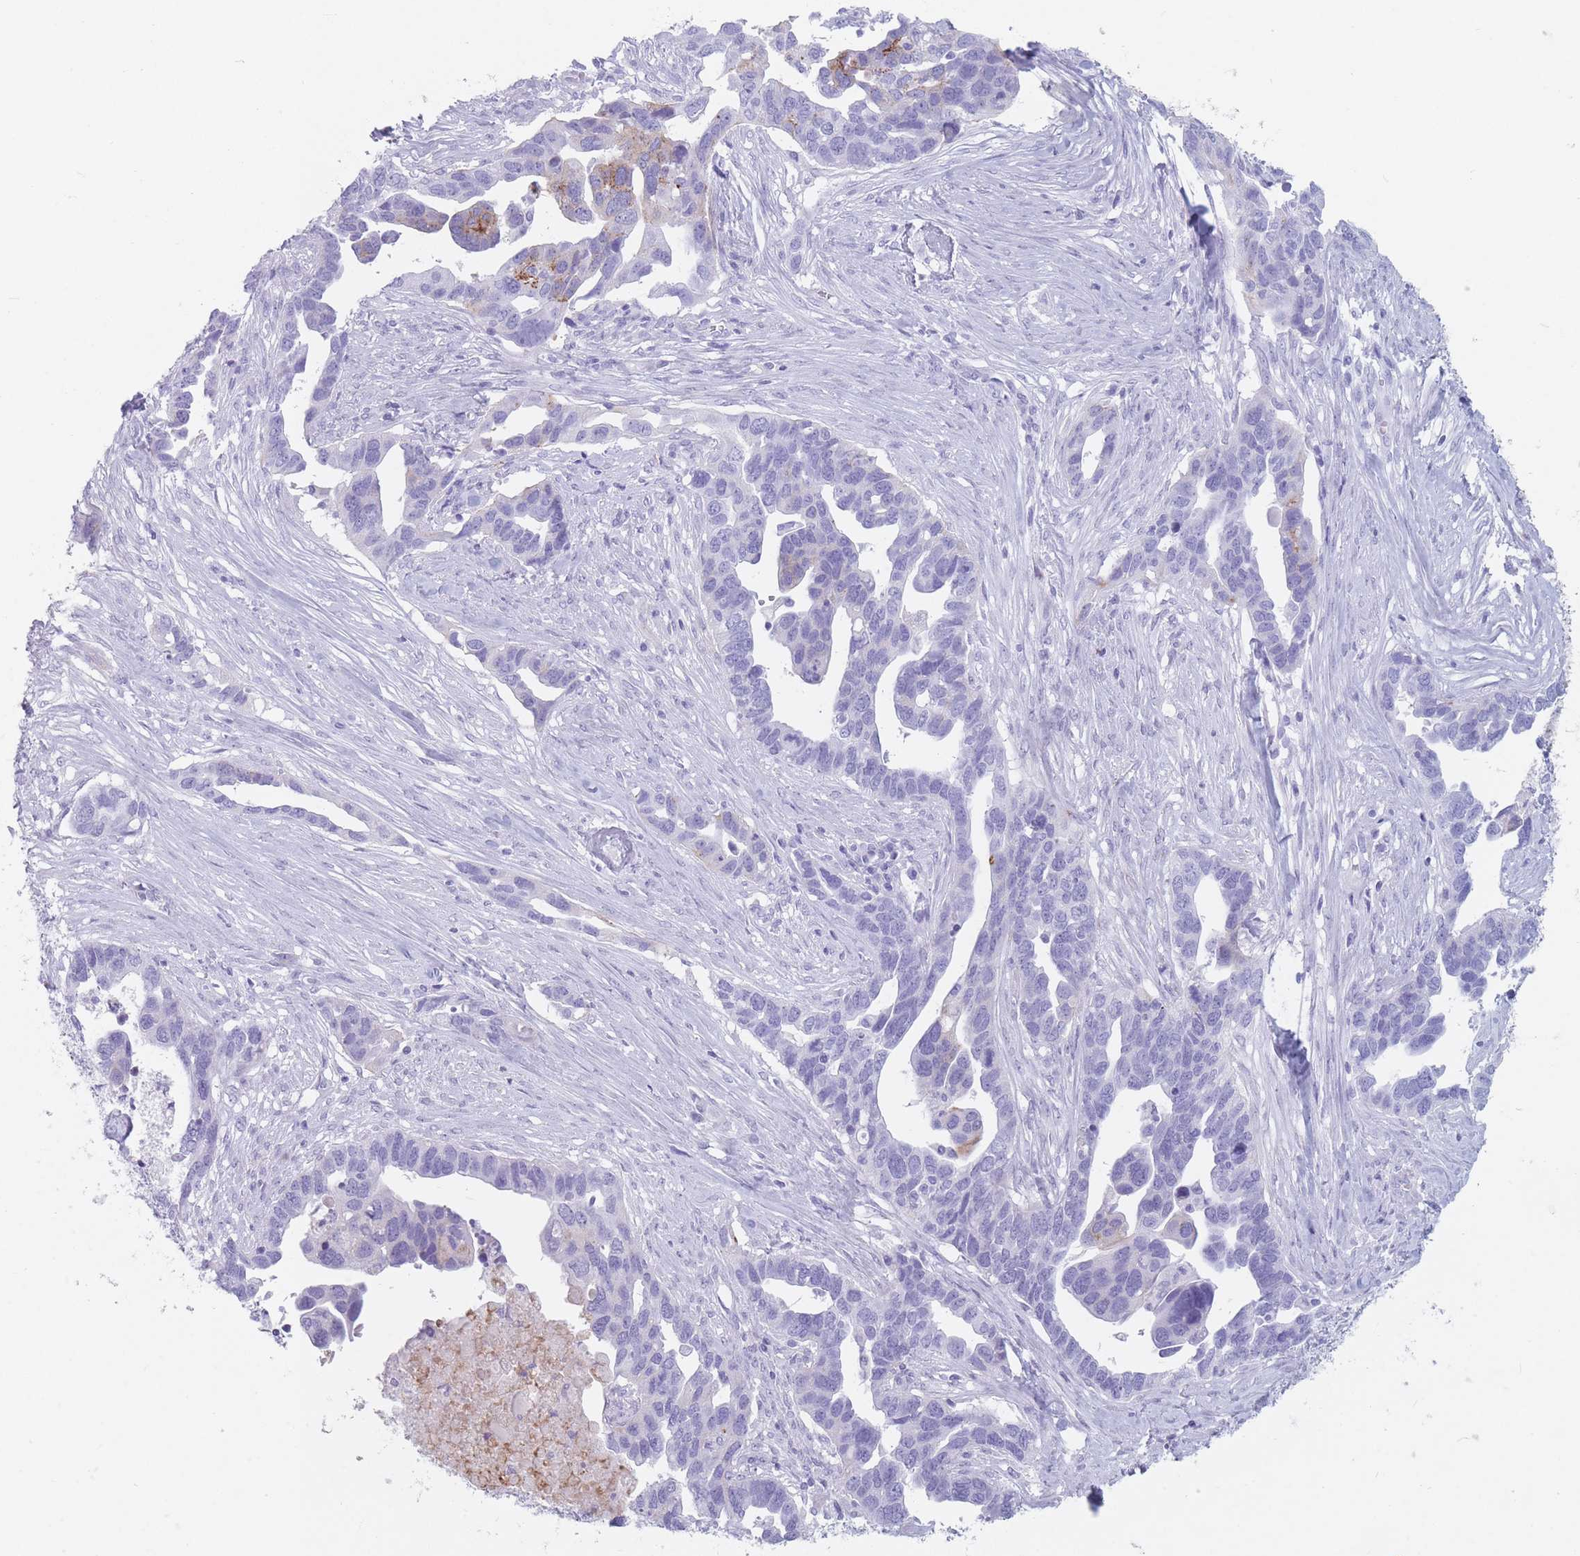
{"staining": {"intensity": "moderate", "quantity": "<25%", "location": "cytoplasmic/membranous"}, "tissue": "ovarian cancer", "cell_type": "Tumor cells", "image_type": "cancer", "snomed": [{"axis": "morphology", "description": "Cystadenocarcinoma, serous, NOS"}, {"axis": "topography", "description": "Ovary"}], "caption": "Immunohistochemical staining of human ovarian serous cystadenocarcinoma shows low levels of moderate cytoplasmic/membranous protein expression in about <25% of tumor cells. Nuclei are stained in blue.", "gene": "ST3GAL5", "patient": {"sex": "female", "age": 54}}